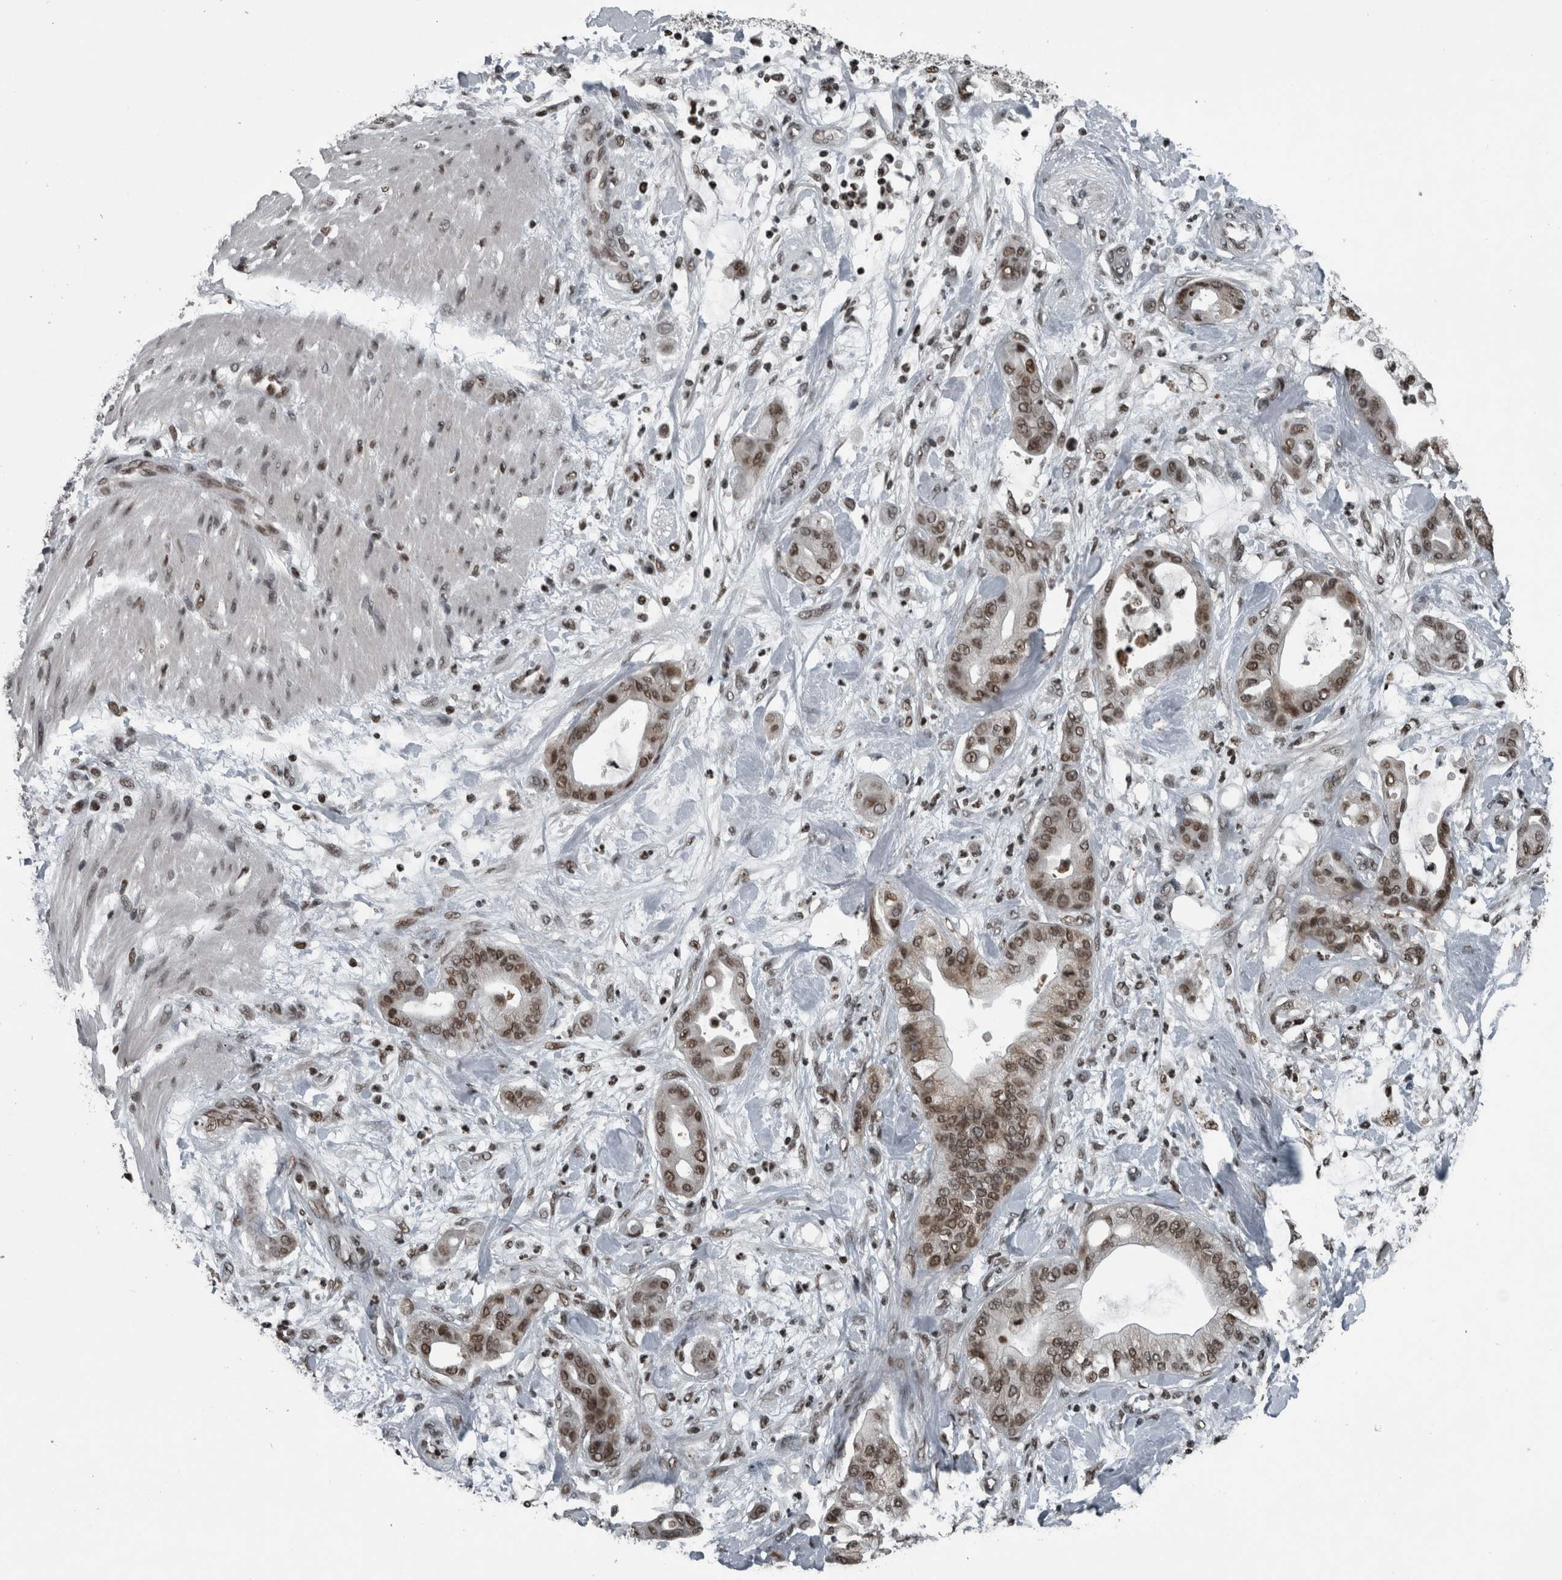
{"staining": {"intensity": "moderate", "quantity": ">75%", "location": "nuclear"}, "tissue": "pancreatic cancer", "cell_type": "Tumor cells", "image_type": "cancer", "snomed": [{"axis": "morphology", "description": "Adenocarcinoma, NOS"}, {"axis": "morphology", "description": "Adenocarcinoma, metastatic, NOS"}, {"axis": "topography", "description": "Lymph node"}, {"axis": "topography", "description": "Pancreas"}, {"axis": "topography", "description": "Duodenum"}], "caption": "Pancreatic metastatic adenocarcinoma stained for a protein (brown) displays moderate nuclear positive staining in about >75% of tumor cells.", "gene": "UNC50", "patient": {"sex": "female", "age": 64}}